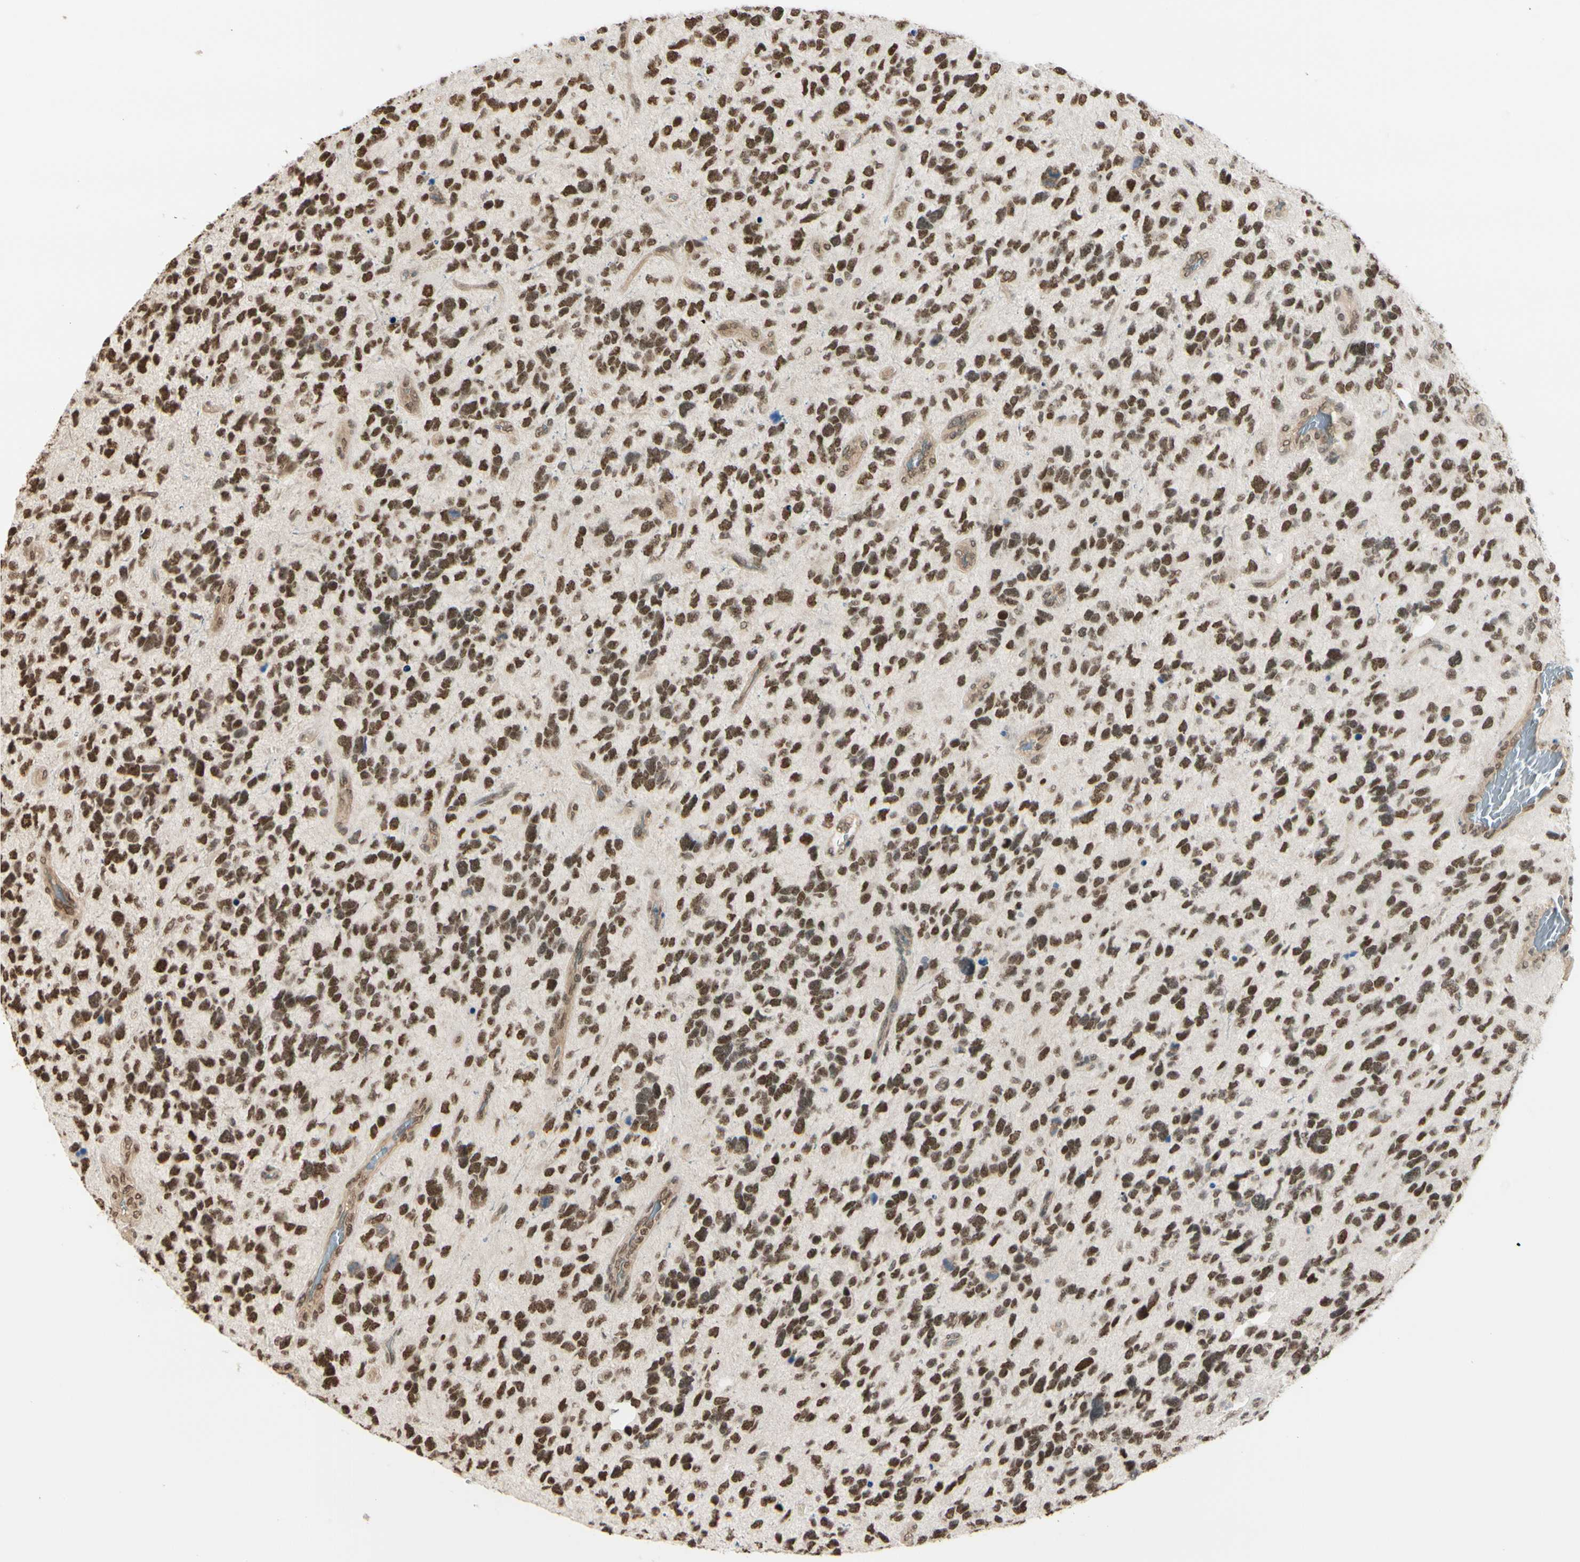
{"staining": {"intensity": "moderate", "quantity": ">75%", "location": "nuclear"}, "tissue": "glioma", "cell_type": "Tumor cells", "image_type": "cancer", "snomed": [{"axis": "morphology", "description": "Glioma, malignant, High grade"}, {"axis": "topography", "description": "Brain"}], "caption": "The immunohistochemical stain shows moderate nuclear staining in tumor cells of glioma tissue.", "gene": "SUFU", "patient": {"sex": "female", "age": 58}}